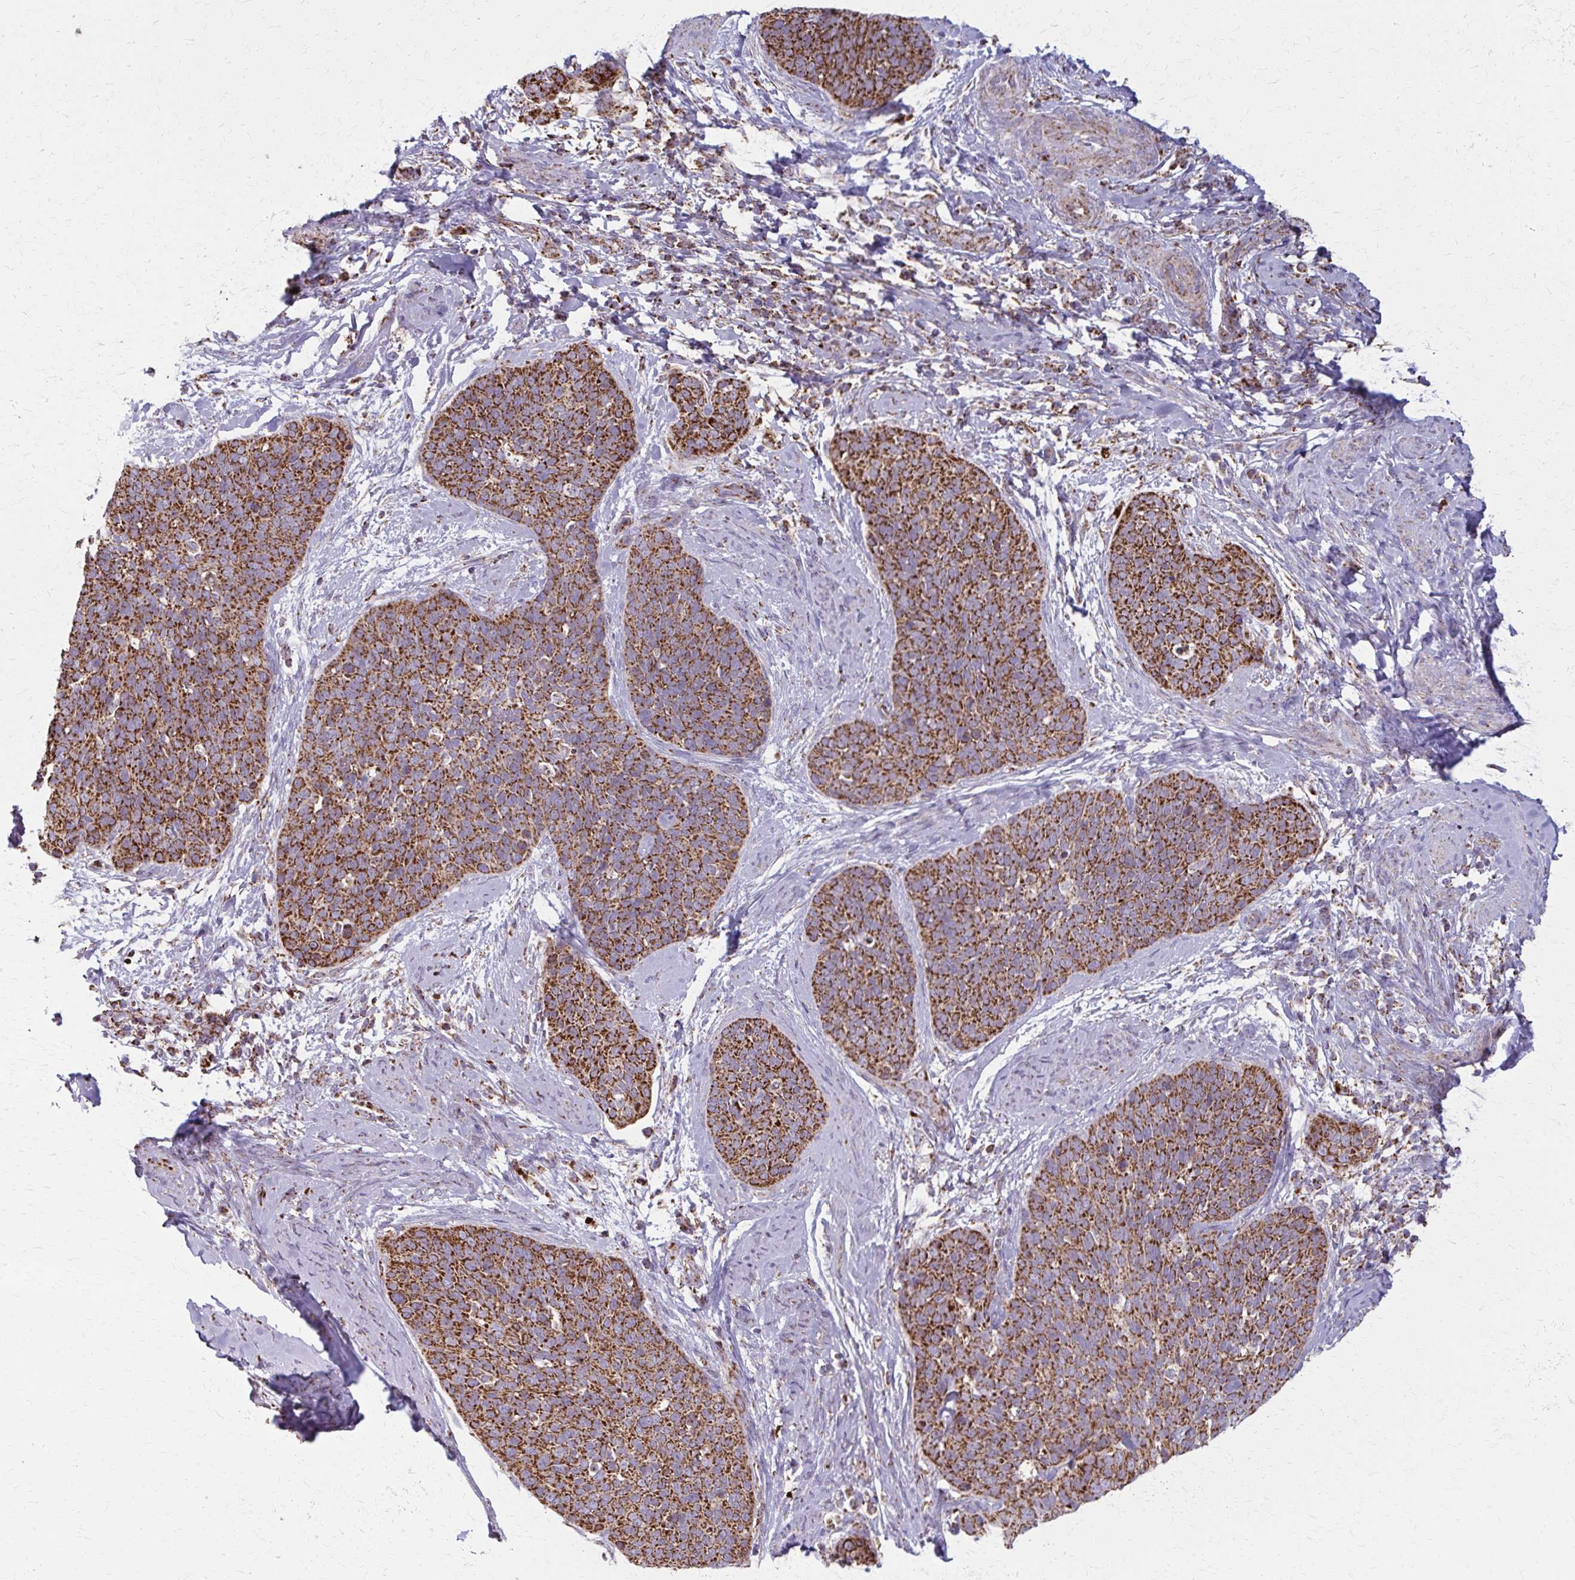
{"staining": {"intensity": "strong", "quantity": ">75%", "location": "cytoplasmic/membranous"}, "tissue": "cervical cancer", "cell_type": "Tumor cells", "image_type": "cancer", "snomed": [{"axis": "morphology", "description": "Squamous cell carcinoma, NOS"}, {"axis": "topography", "description": "Cervix"}], "caption": "This histopathology image displays immunohistochemistry (IHC) staining of human squamous cell carcinoma (cervical), with high strong cytoplasmic/membranous positivity in about >75% of tumor cells.", "gene": "TVP23A", "patient": {"sex": "female", "age": 69}}